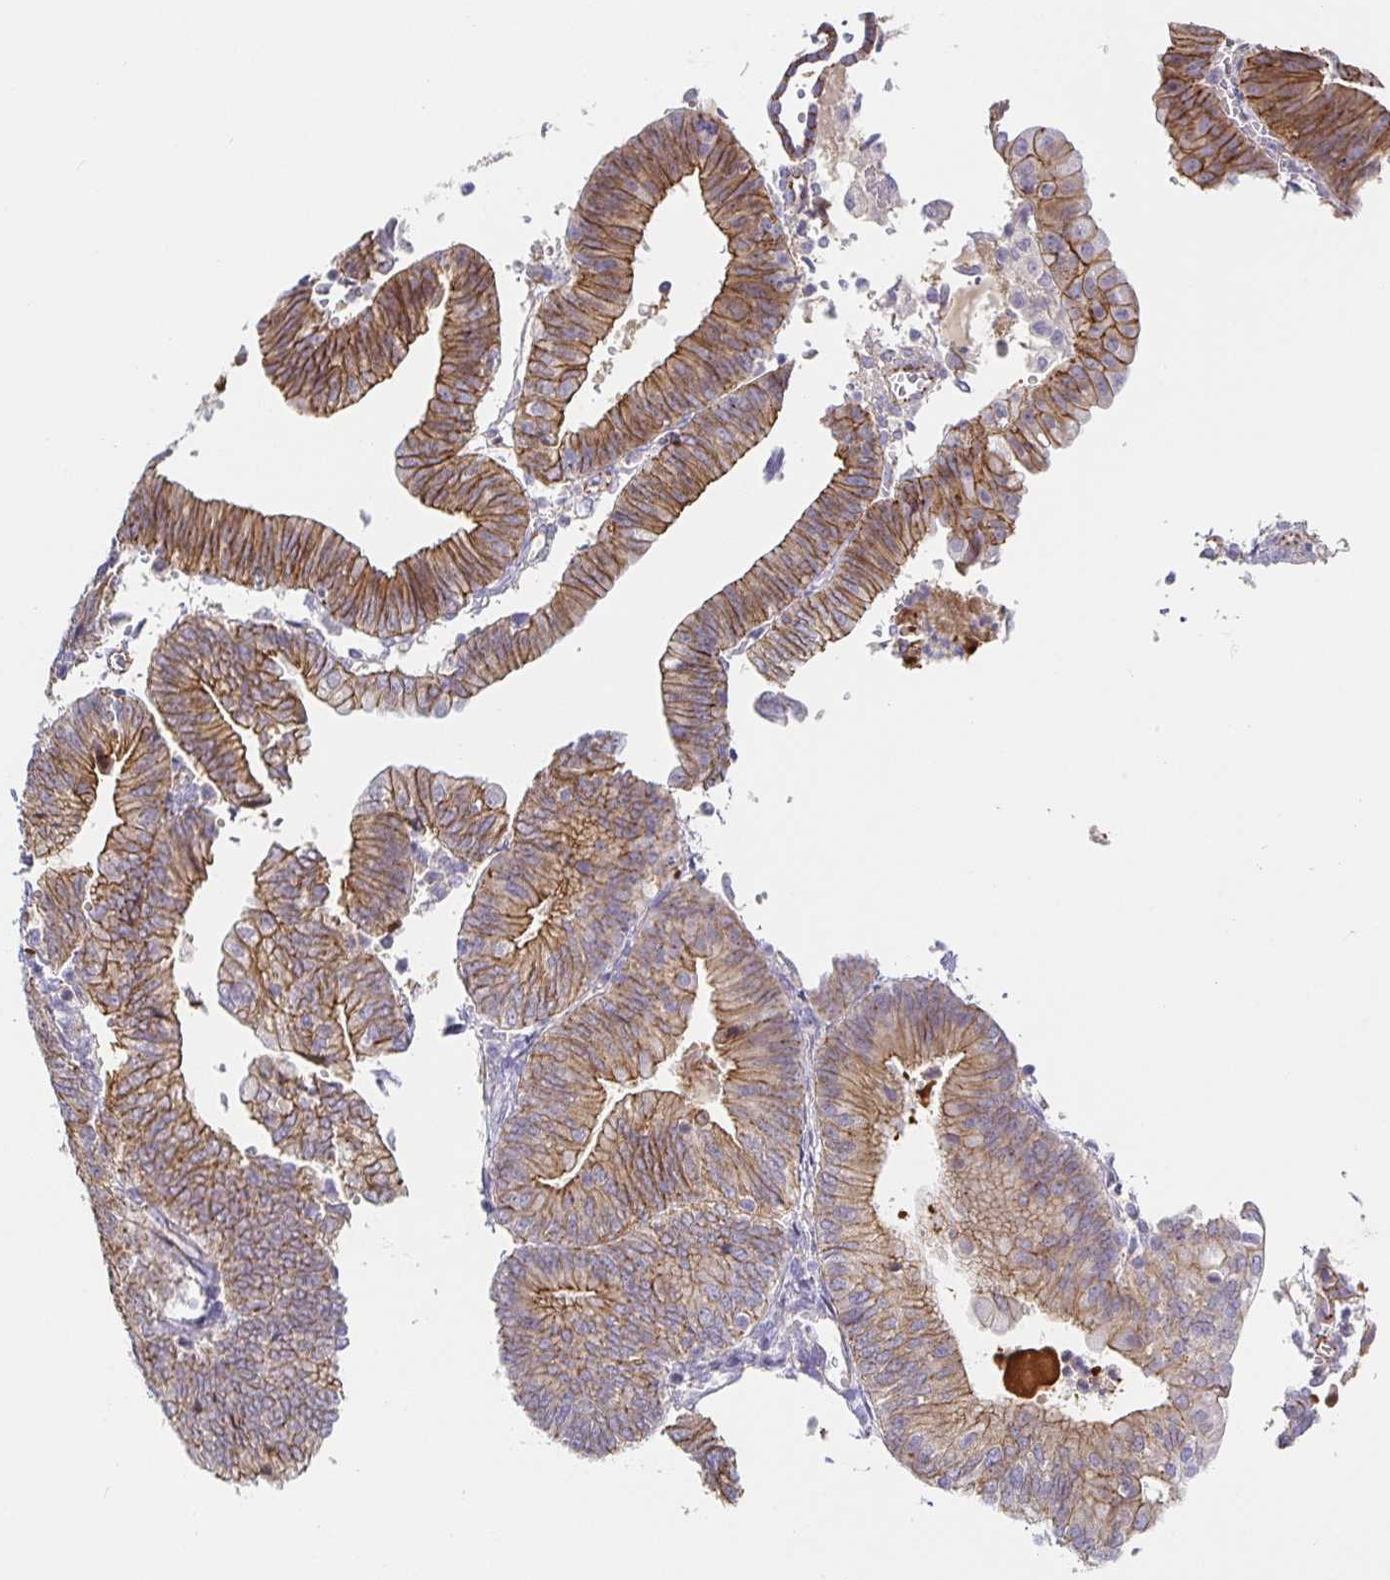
{"staining": {"intensity": "moderate", "quantity": "25%-75%", "location": "cytoplasmic/membranous"}, "tissue": "endometrial cancer", "cell_type": "Tumor cells", "image_type": "cancer", "snomed": [{"axis": "morphology", "description": "Adenocarcinoma, NOS"}, {"axis": "topography", "description": "Endometrium"}], "caption": "About 25%-75% of tumor cells in human endometrial adenocarcinoma demonstrate moderate cytoplasmic/membranous protein staining as visualized by brown immunohistochemical staining.", "gene": "PIWIL3", "patient": {"sex": "female", "age": 65}}